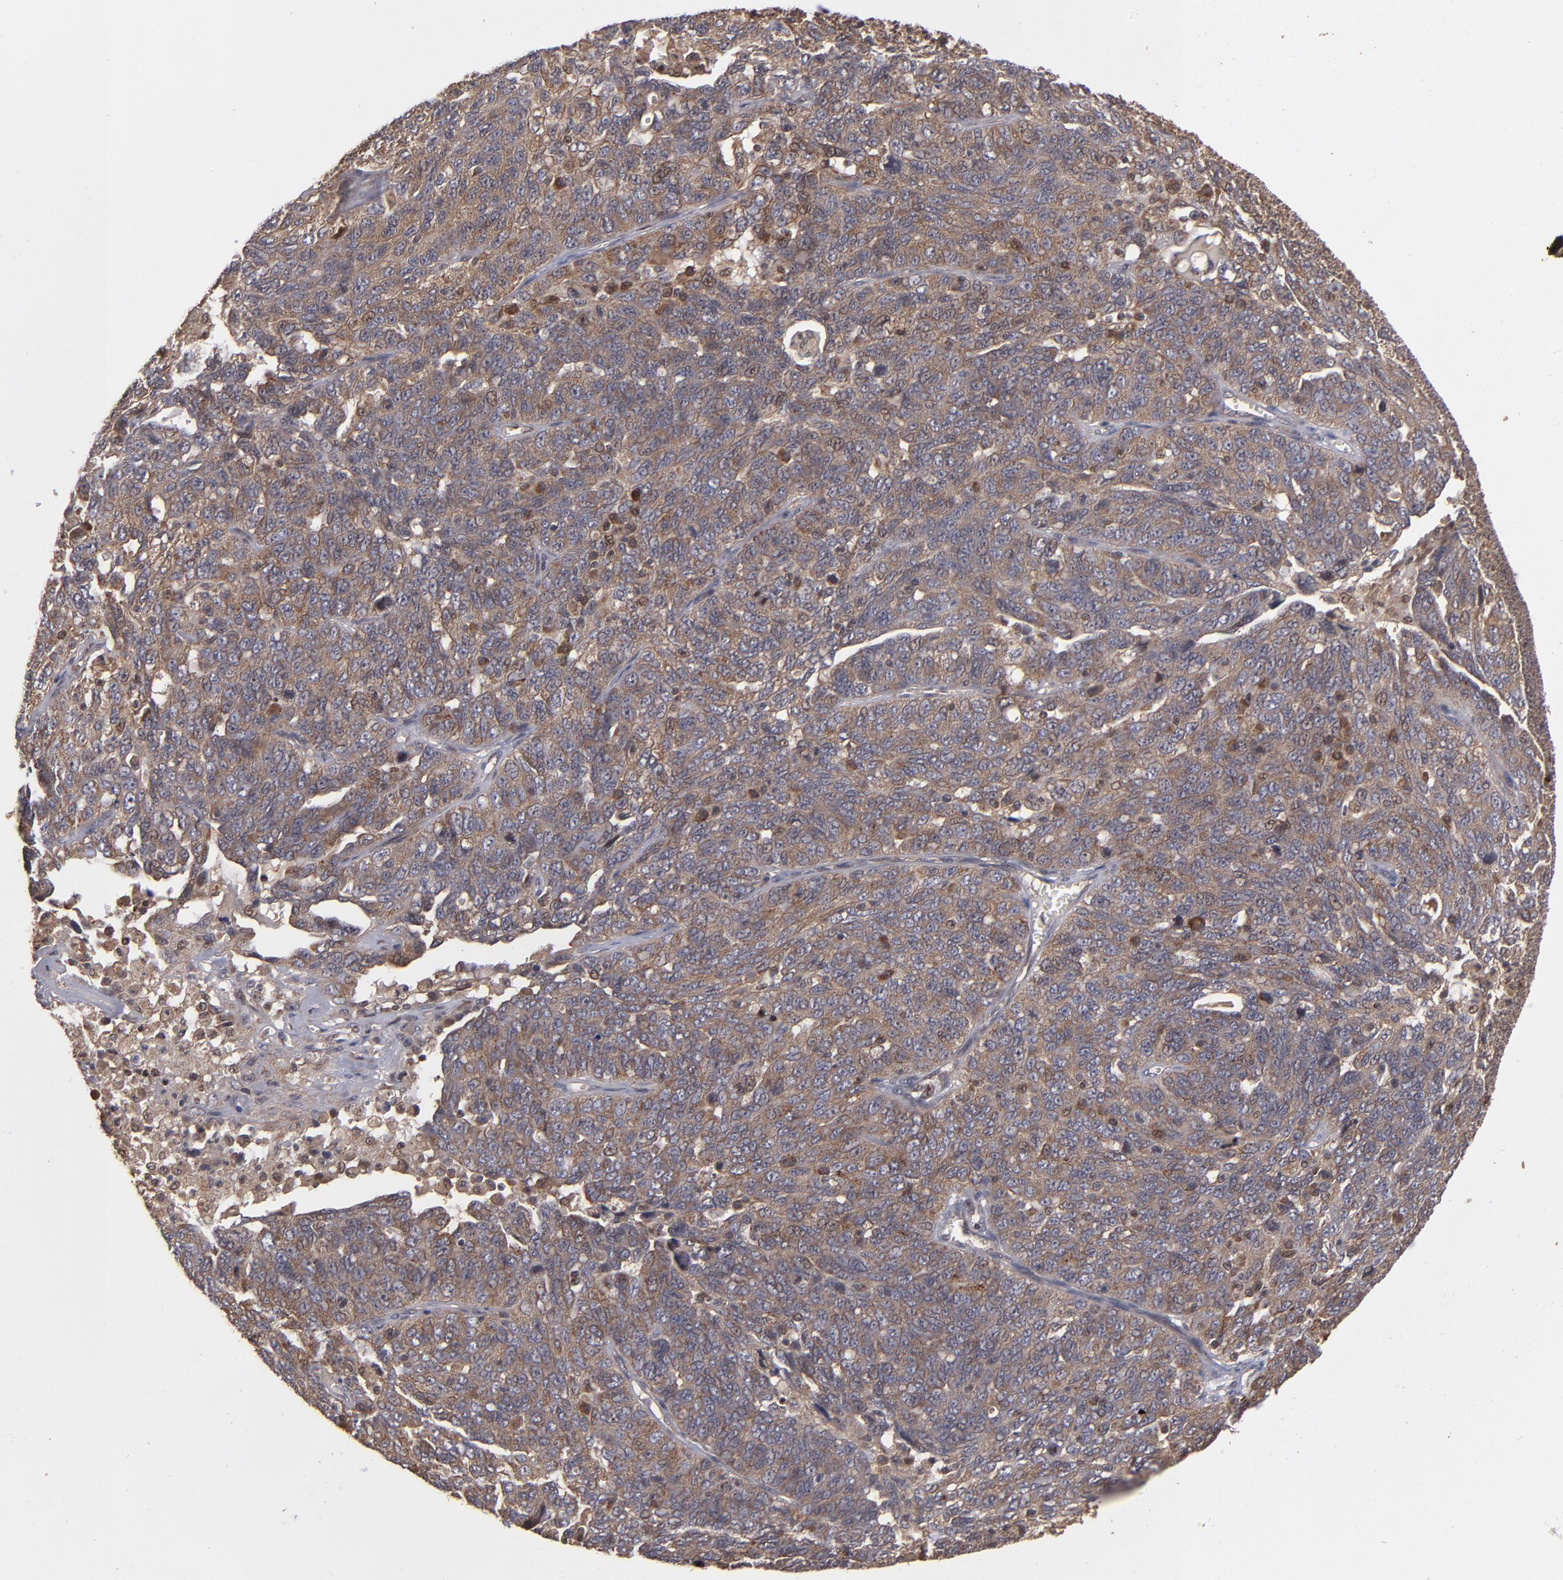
{"staining": {"intensity": "moderate", "quantity": ">75%", "location": "cytoplasmic/membranous"}, "tissue": "ovarian cancer", "cell_type": "Tumor cells", "image_type": "cancer", "snomed": [{"axis": "morphology", "description": "Cystadenocarcinoma, serous, NOS"}, {"axis": "topography", "description": "Ovary"}], "caption": "Ovarian cancer was stained to show a protein in brown. There is medium levels of moderate cytoplasmic/membranous expression in about >75% of tumor cells. (DAB (3,3'-diaminobenzidine) = brown stain, brightfield microscopy at high magnification).", "gene": "BDKRB1", "patient": {"sex": "female", "age": 71}}